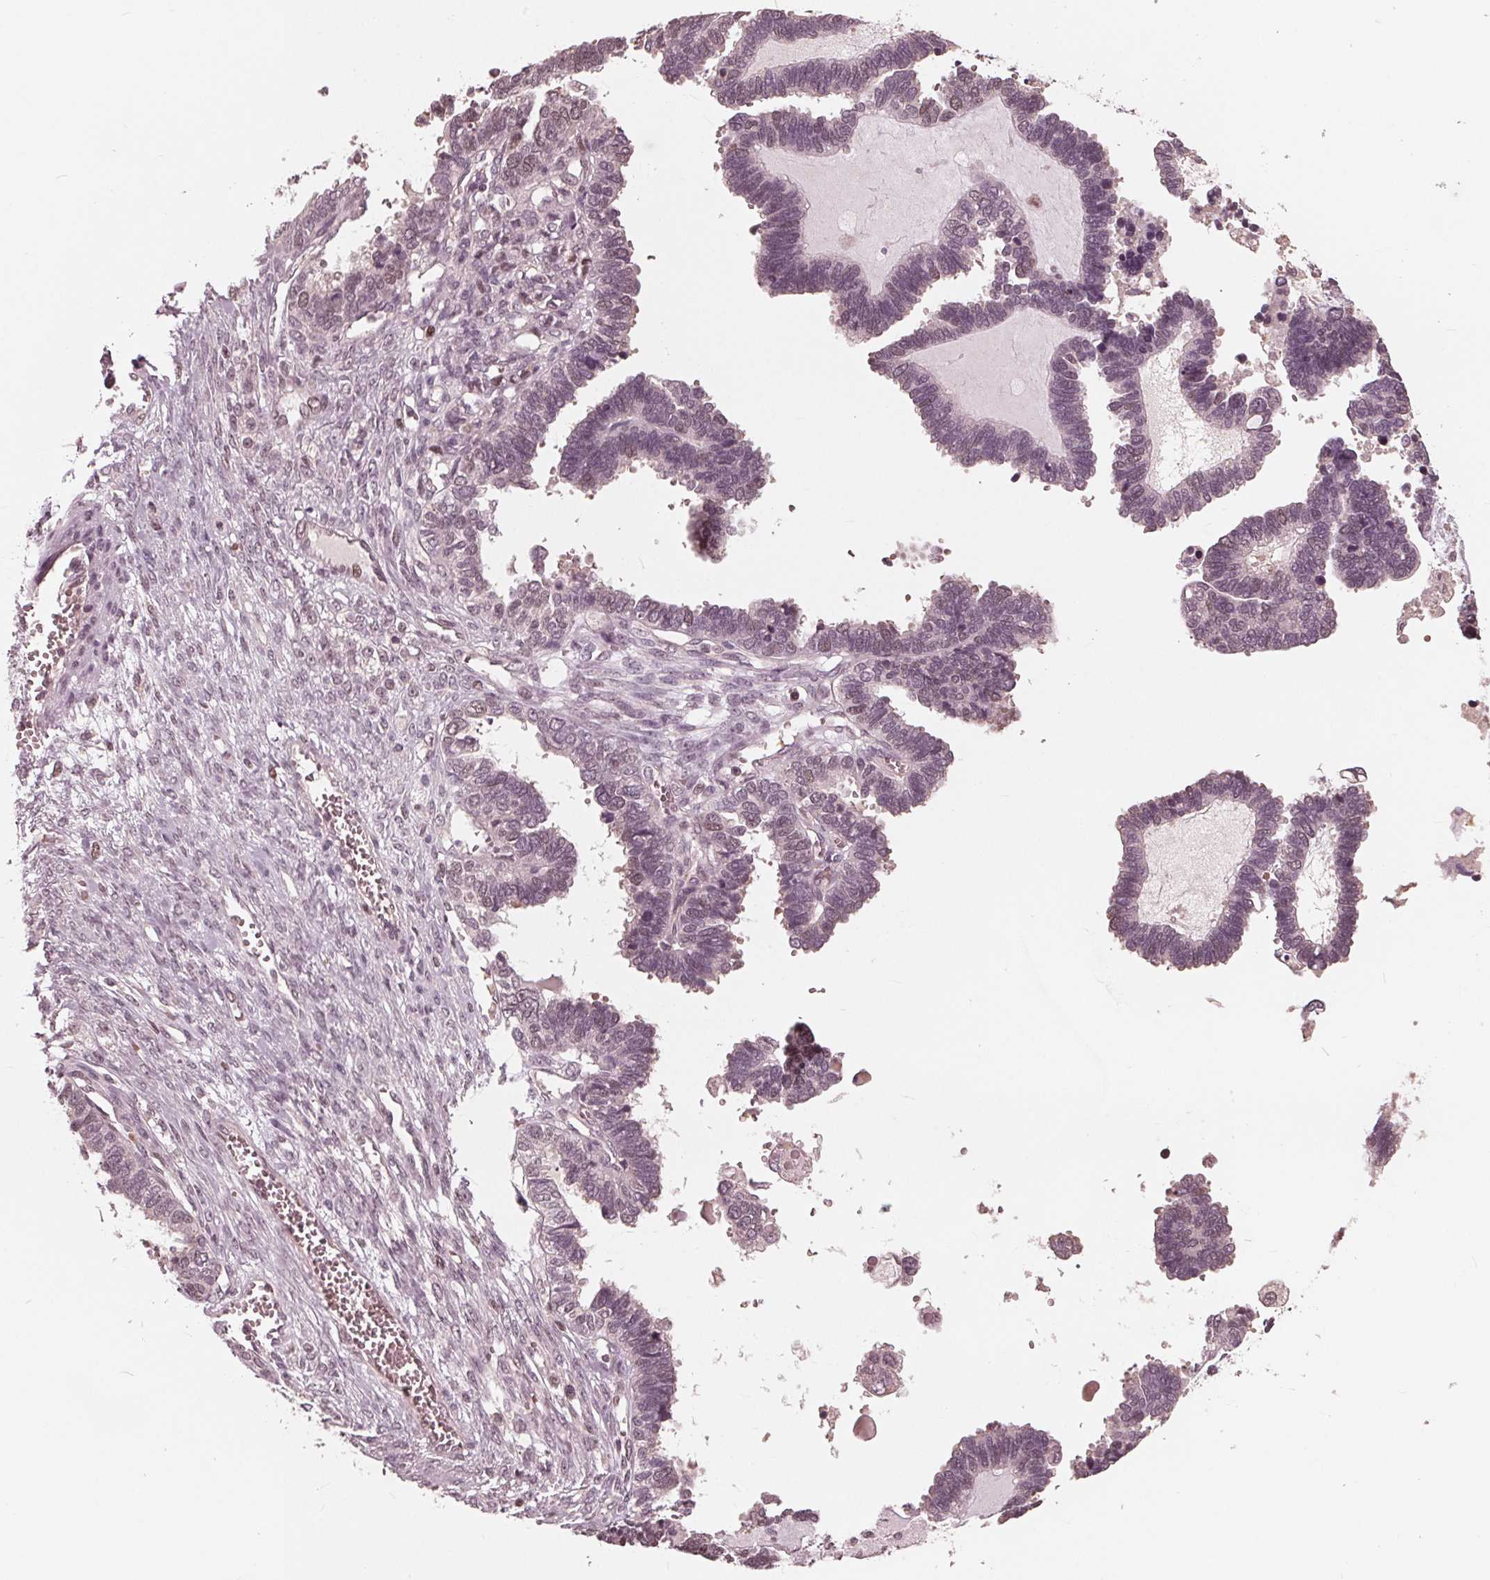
{"staining": {"intensity": "weak", "quantity": "<25%", "location": "nuclear"}, "tissue": "ovarian cancer", "cell_type": "Tumor cells", "image_type": "cancer", "snomed": [{"axis": "morphology", "description": "Cystadenocarcinoma, serous, NOS"}, {"axis": "topography", "description": "Ovary"}], "caption": "High magnification brightfield microscopy of ovarian cancer (serous cystadenocarcinoma) stained with DAB (brown) and counterstained with hematoxylin (blue): tumor cells show no significant staining.", "gene": "HIRIP3", "patient": {"sex": "female", "age": 51}}